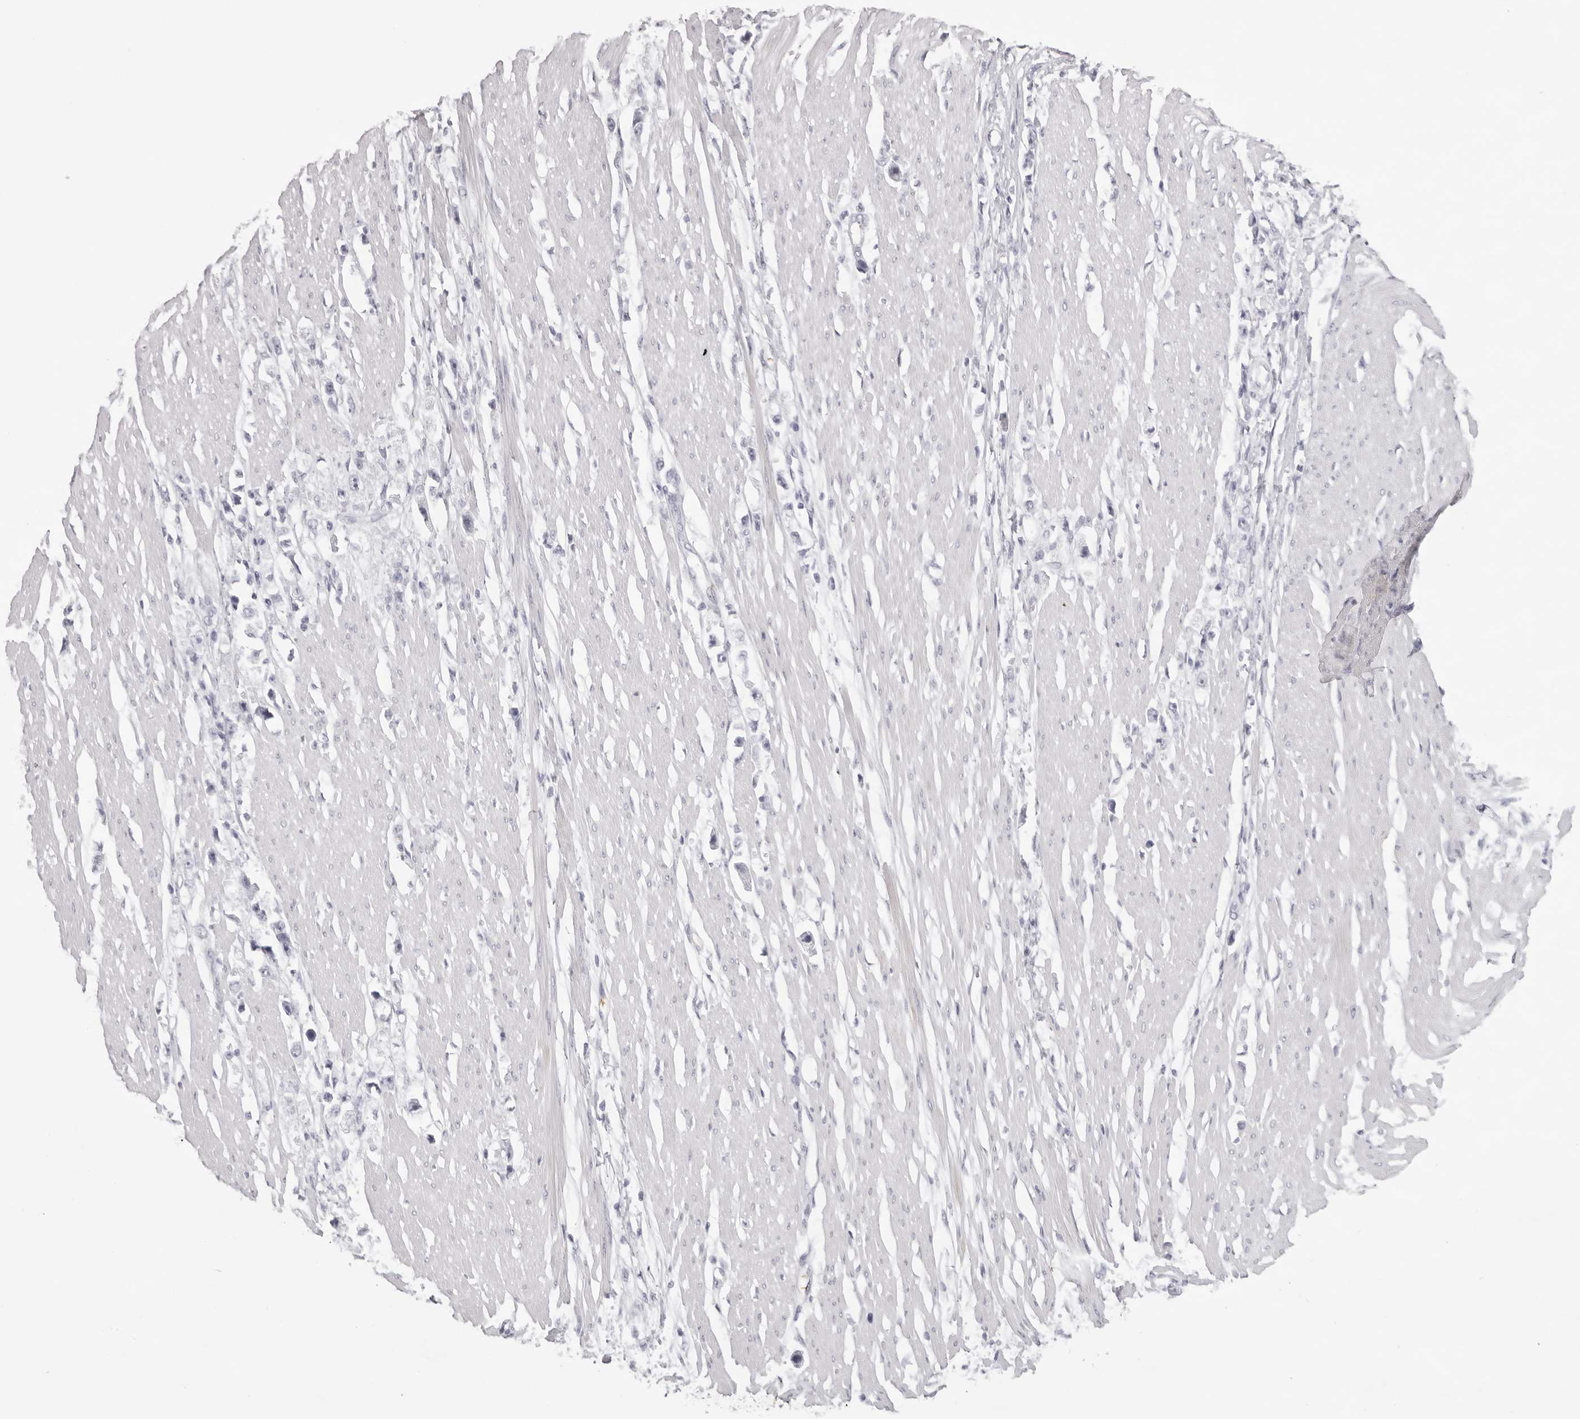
{"staining": {"intensity": "negative", "quantity": "none", "location": "none"}, "tissue": "stomach cancer", "cell_type": "Tumor cells", "image_type": "cancer", "snomed": [{"axis": "morphology", "description": "Adenocarcinoma, NOS"}, {"axis": "topography", "description": "Stomach"}], "caption": "Tumor cells are negative for protein expression in human stomach adenocarcinoma.", "gene": "SPTA1", "patient": {"sex": "female", "age": 59}}